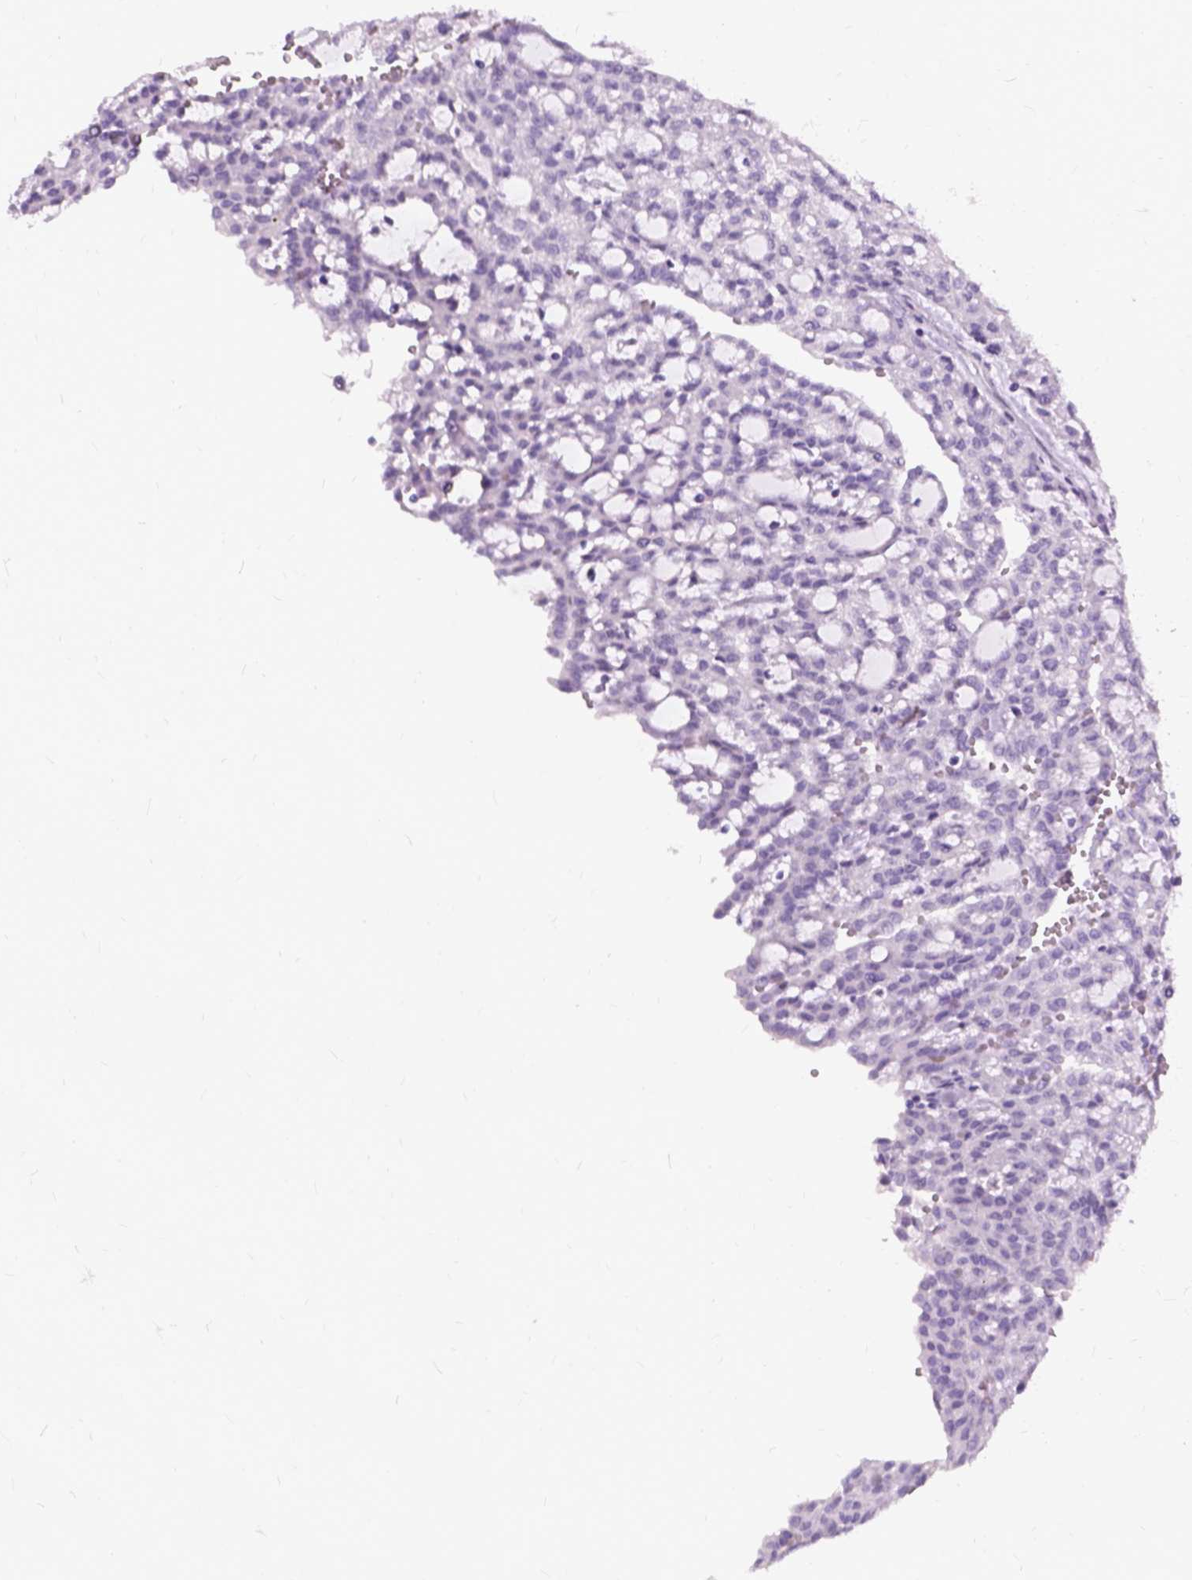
{"staining": {"intensity": "negative", "quantity": "none", "location": "none"}, "tissue": "renal cancer", "cell_type": "Tumor cells", "image_type": "cancer", "snomed": [{"axis": "morphology", "description": "Adenocarcinoma, NOS"}, {"axis": "topography", "description": "Kidney"}], "caption": "Immunohistochemistry (IHC) micrograph of neoplastic tissue: adenocarcinoma (renal) stained with DAB (3,3'-diaminobenzidine) exhibits no significant protein positivity in tumor cells.", "gene": "PROB1", "patient": {"sex": "male", "age": 63}}